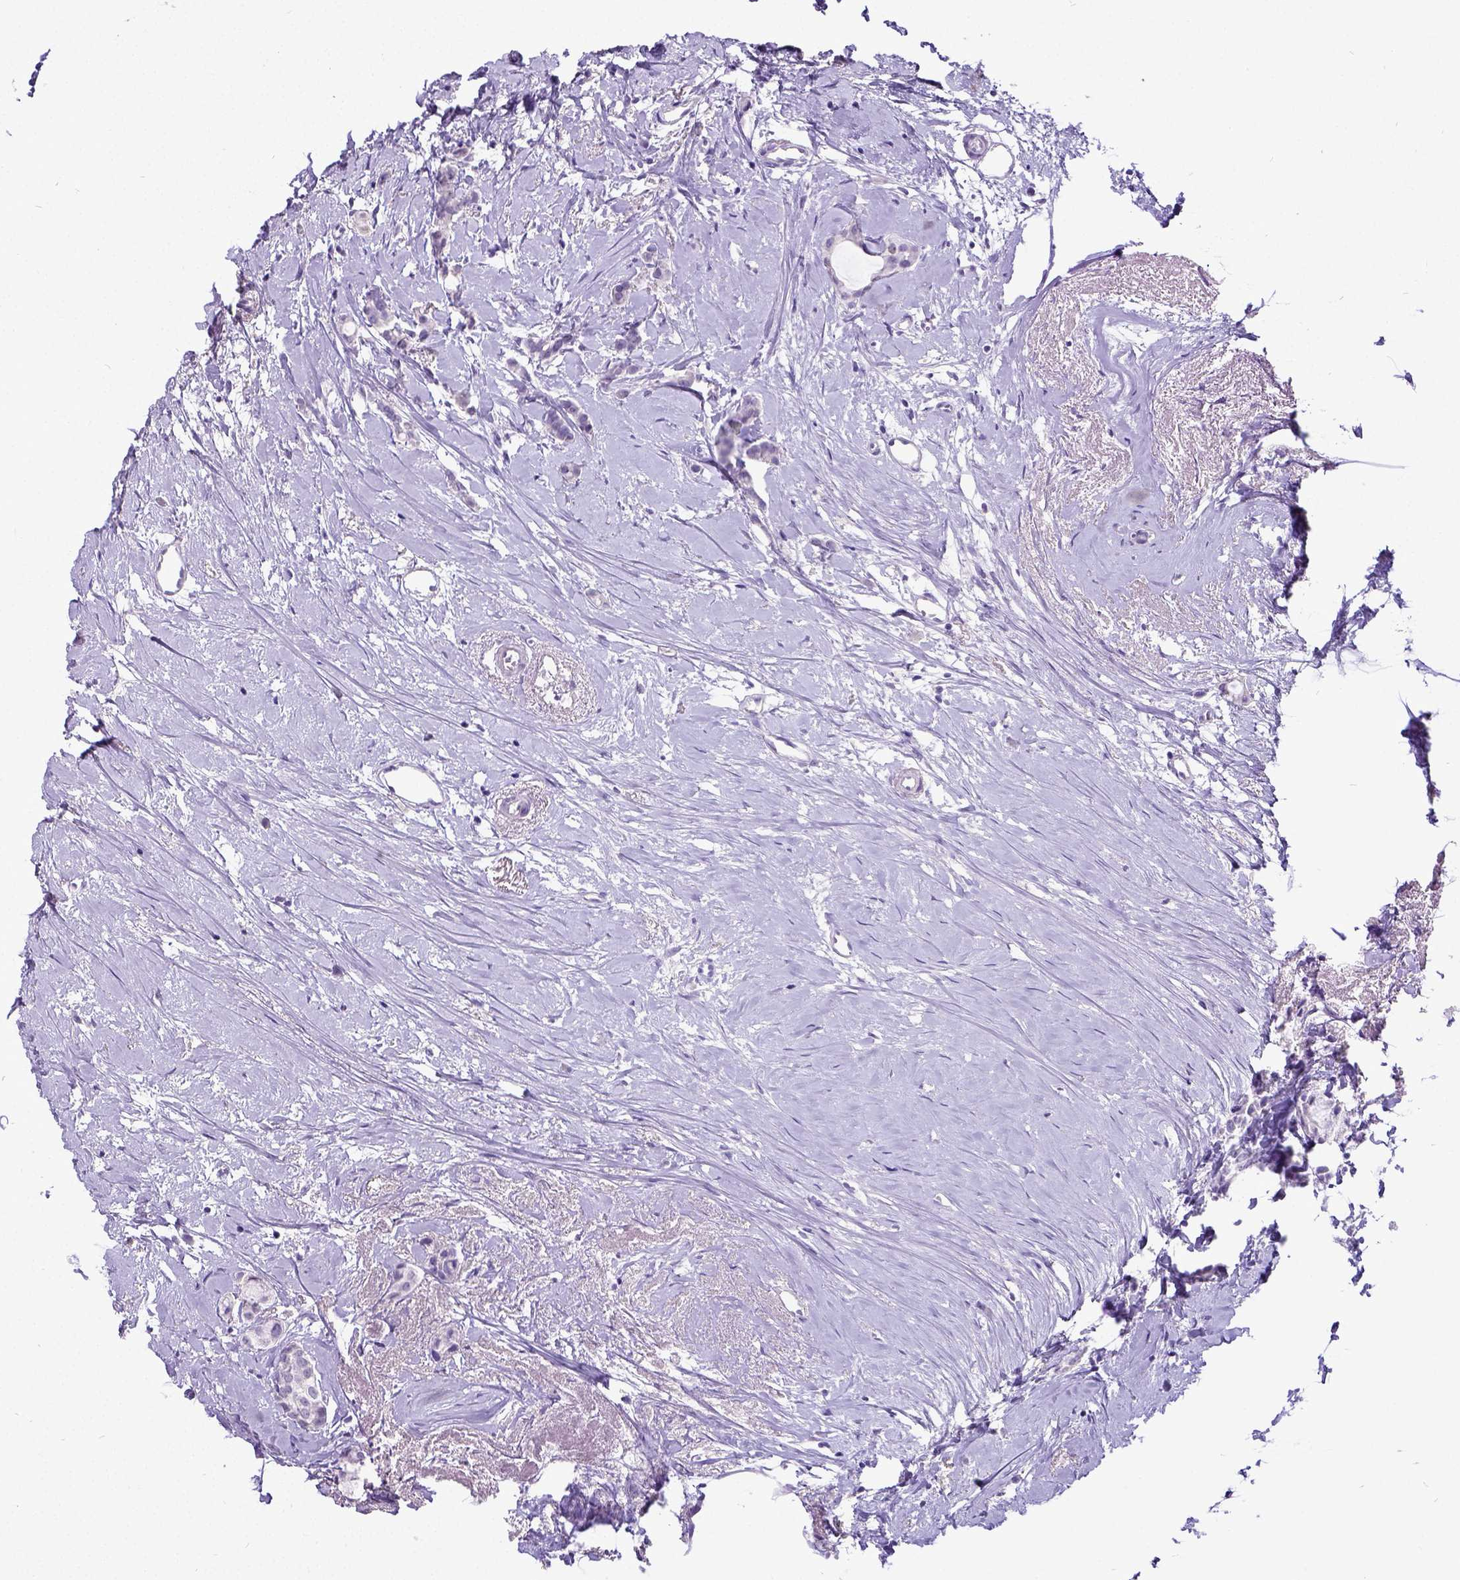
{"staining": {"intensity": "negative", "quantity": "none", "location": "none"}, "tissue": "breast cancer", "cell_type": "Tumor cells", "image_type": "cancer", "snomed": [{"axis": "morphology", "description": "Duct carcinoma"}, {"axis": "topography", "description": "Breast"}], "caption": "IHC photomicrograph of neoplastic tissue: breast infiltrating ductal carcinoma stained with DAB reveals no significant protein positivity in tumor cells.", "gene": "SATB2", "patient": {"sex": "female", "age": 40}}